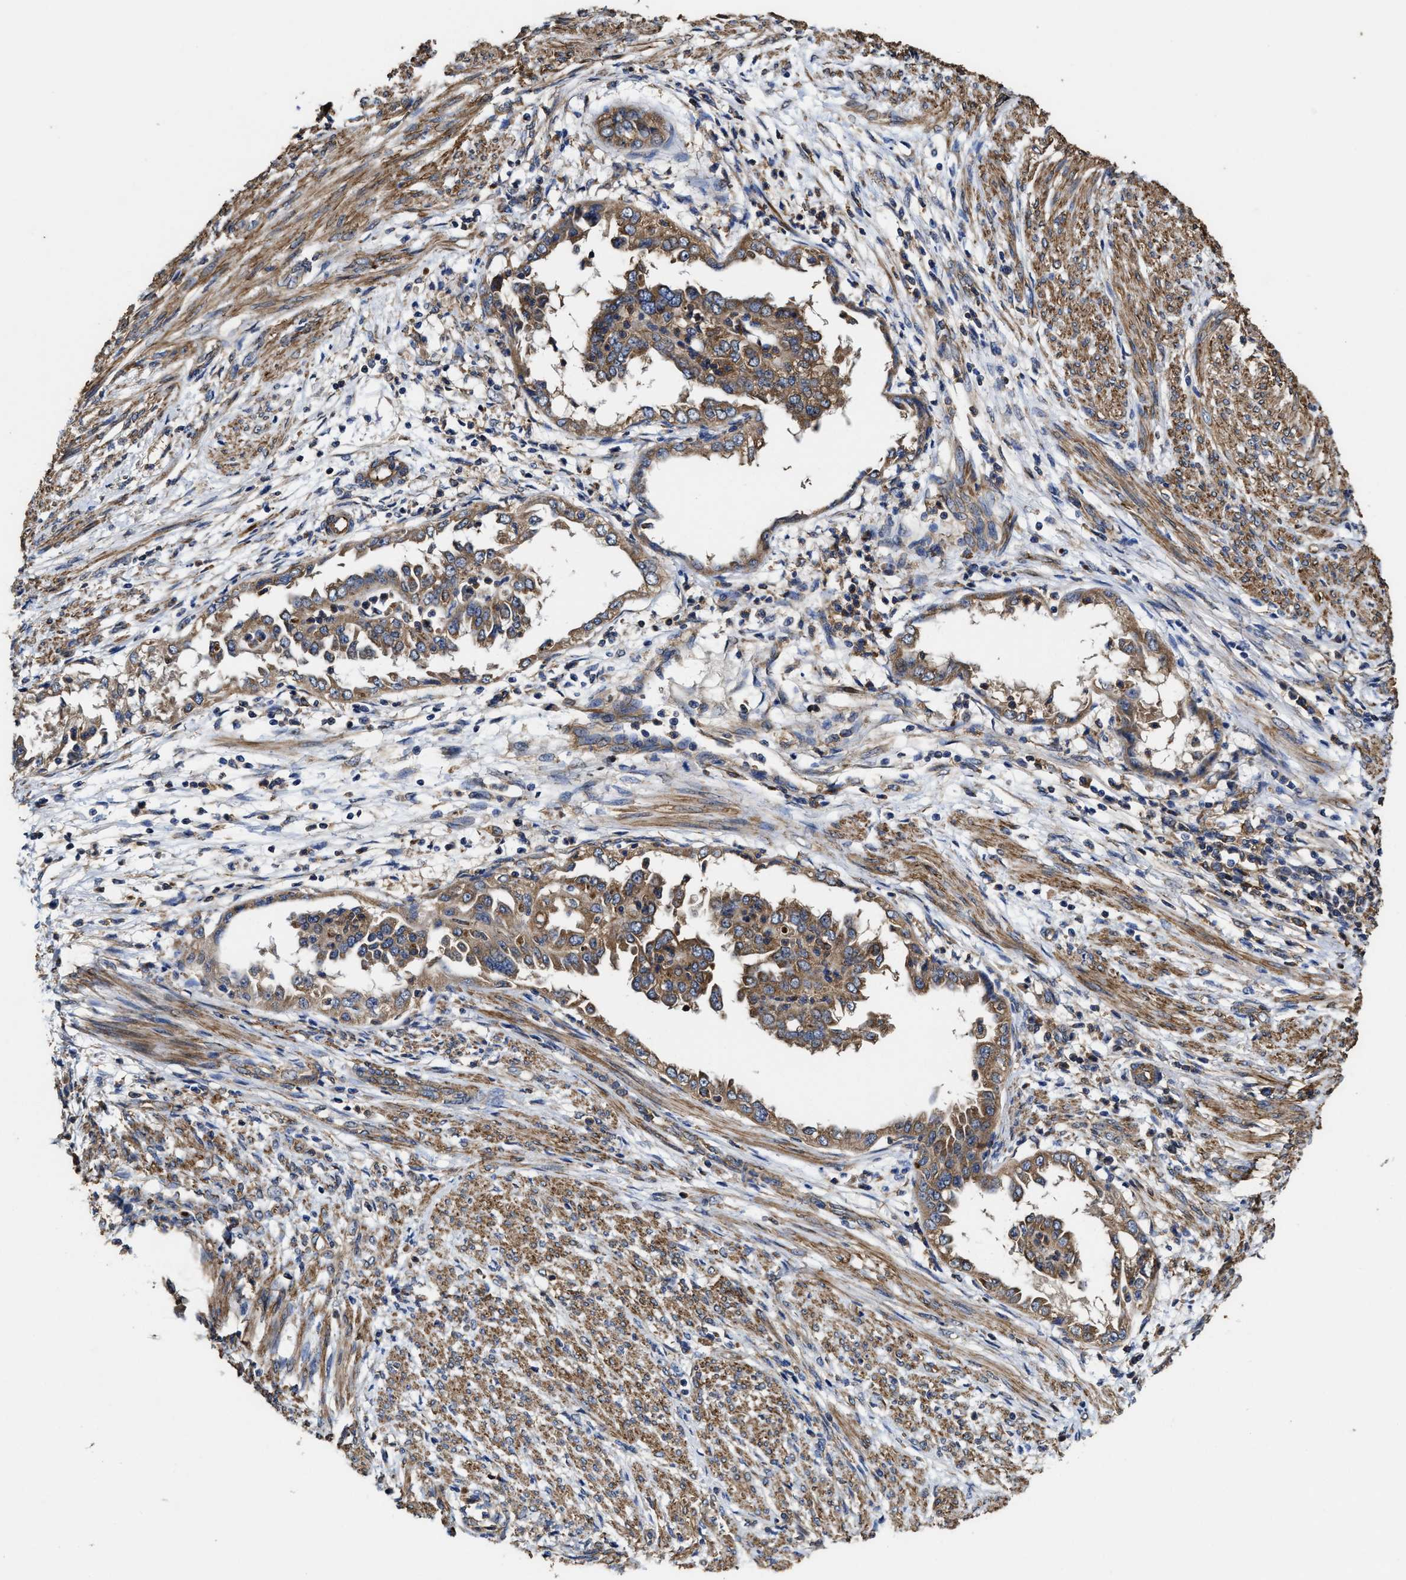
{"staining": {"intensity": "moderate", "quantity": ">75%", "location": "cytoplasmic/membranous"}, "tissue": "endometrial cancer", "cell_type": "Tumor cells", "image_type": "cancer", "snomed": [{"axis": "morphology", "description": "Adenocarcinoma, NOS"}, {"axis": "topography", "description": "Endometrium"}], "caption": "Immunohistochemistry (IHC) (DAB) staining of human endometrial cancer displays moderate cytoplasmic/membranous protein expression in about >75% of tumor cells.", "gene": "SFXN4", "patient": {"sex": "female", "age": 85}}